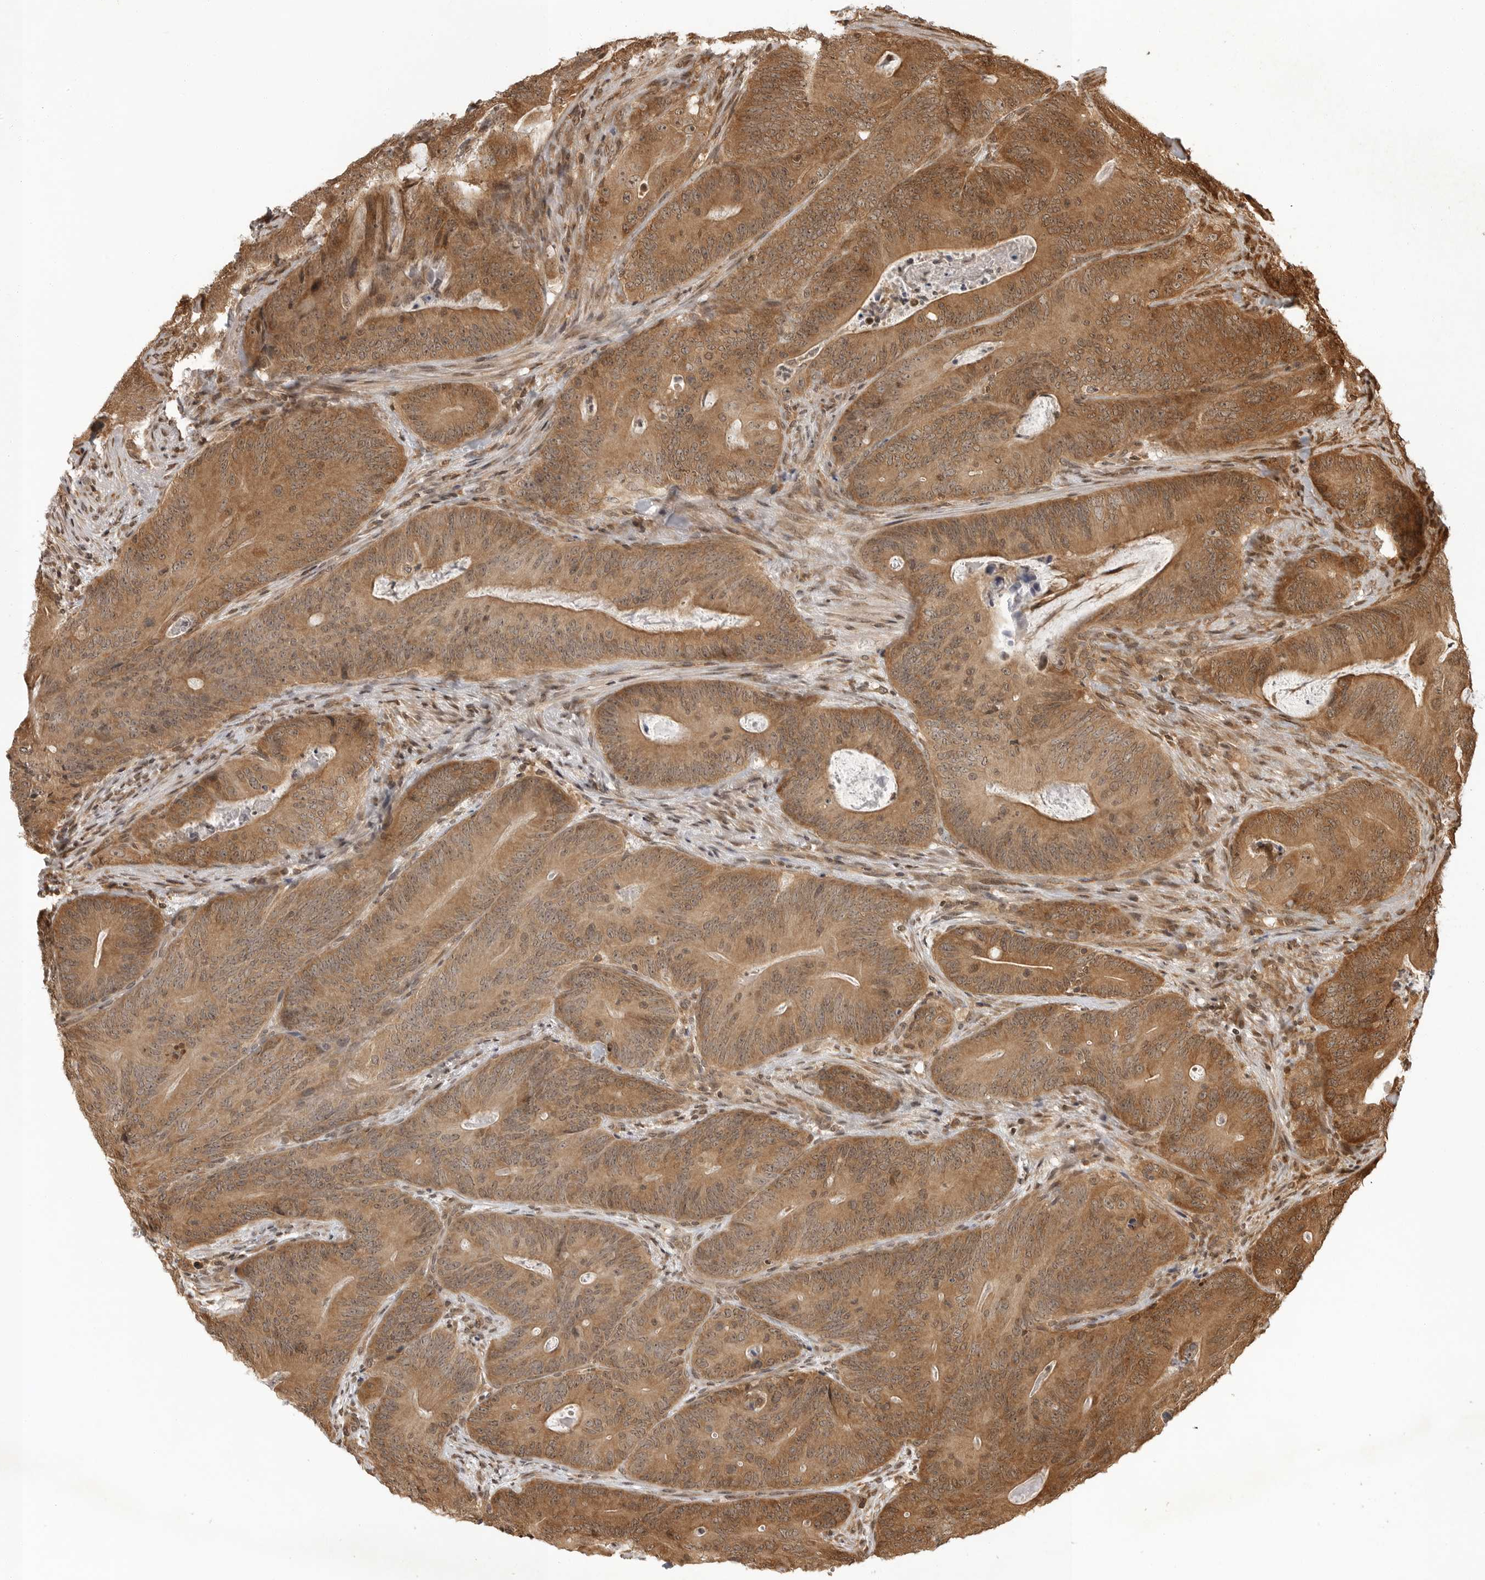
{"staining": {"intensity": "moderate", "quantity": ">75%", "location": "cytoplasmic/membranous"}, "tissue": "colorectal cancer", "cell_type": "Tumor cells", "image_type": "cancer", "snomed": [{"axis": "morphology", "description": "Normal tissue, NOS"}, {"axis": "topography", "description": "Colon"}], "caption": "Moderate cytoplasmic/membranous positivity for a protein is seen in about >75% of tumor cells of colorectal cancer using IHC.", "gene": "SZRD1", "patient": {"sex": "female", "age": 82}}